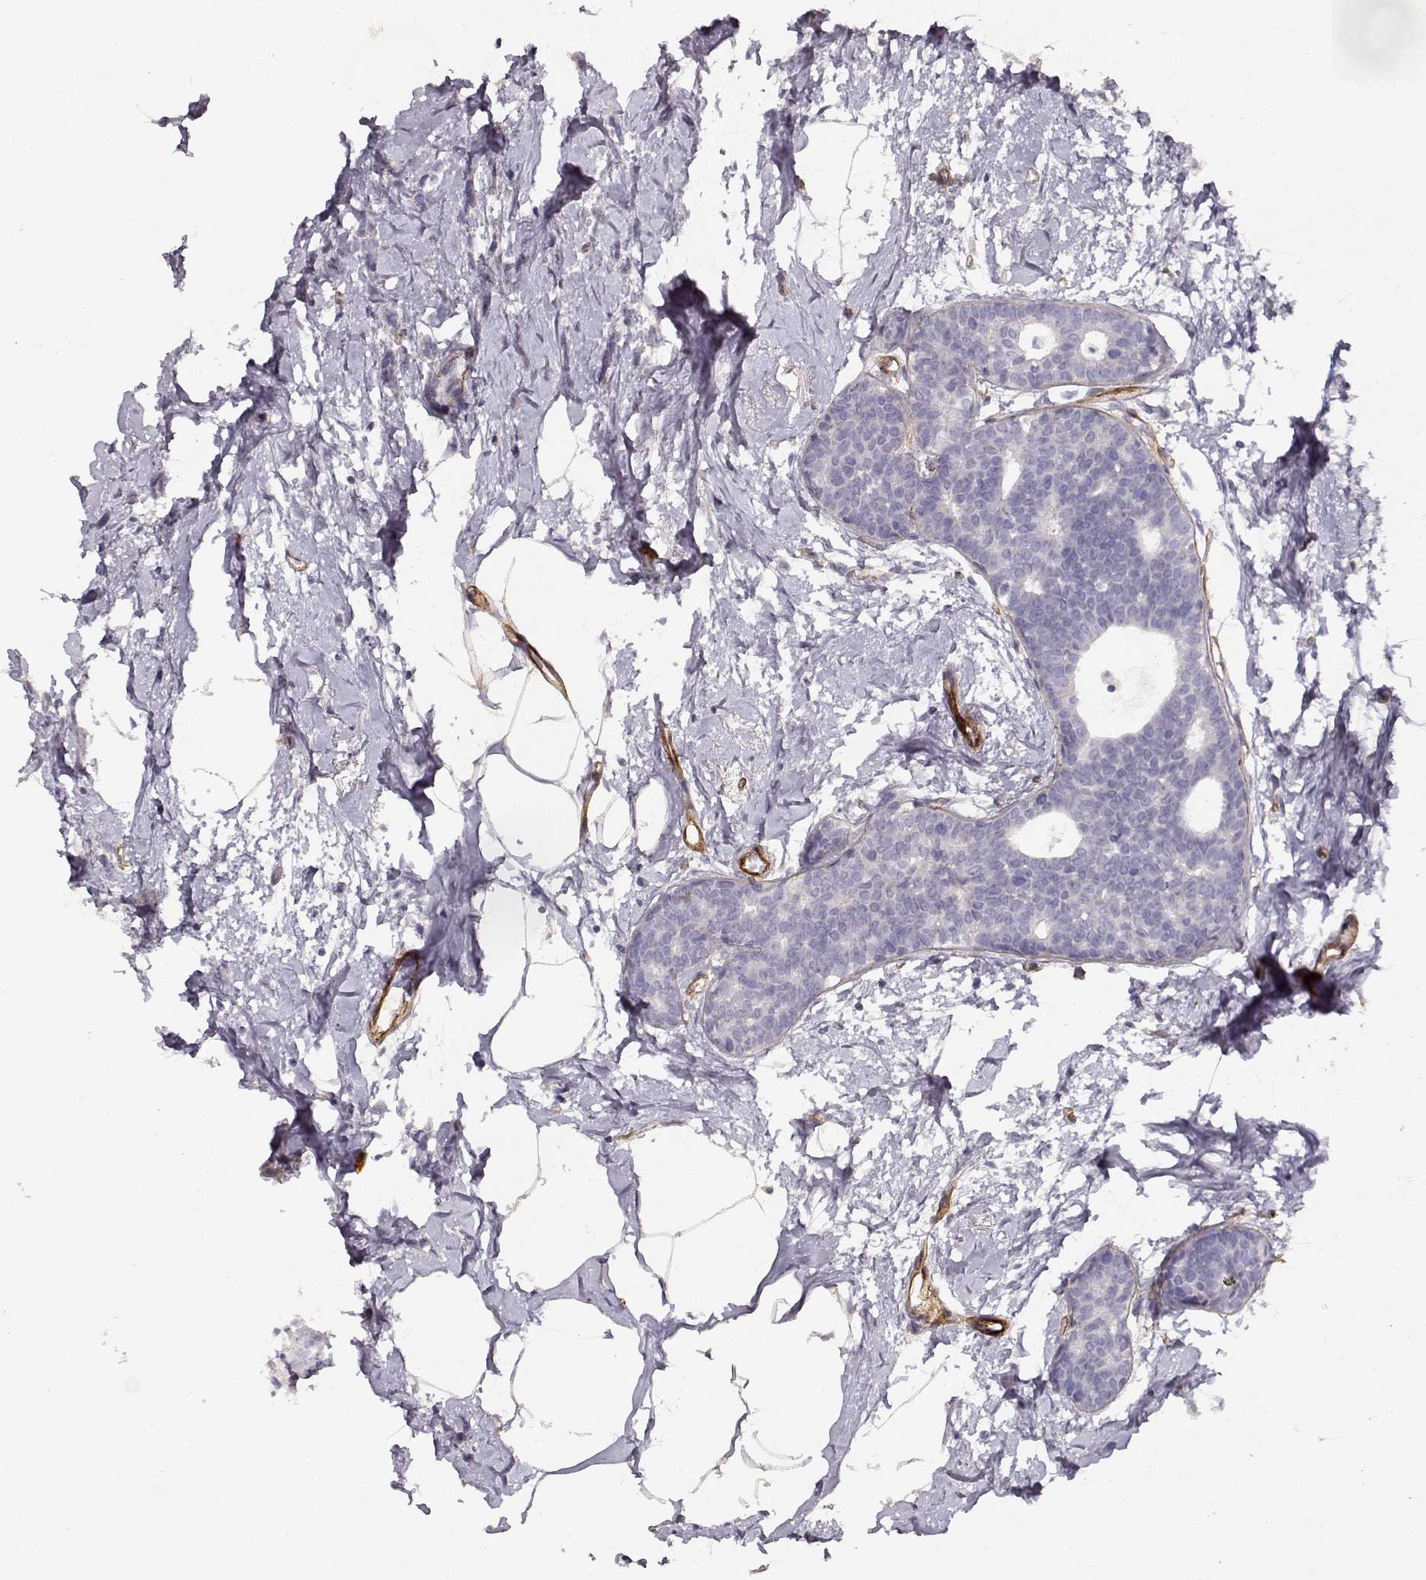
{"staining": {"intensity": "negative", "quantity": "none", "location": "none"}, "tissue": "breast cancer", "cell_type": "Tumor cells", "image_type": "cancer", "snomed": [{"axis": "morphology", "description": "Duct carcinoma"}, {"axis": "topography", "description": "Breast"}], "caption": "Immunohistochemistry (IHC) of breast intraductal carcinoma displays no staining in tumor cells.", "gene": "LAMC1", "patient": {"sex": "female", "age": 40}}